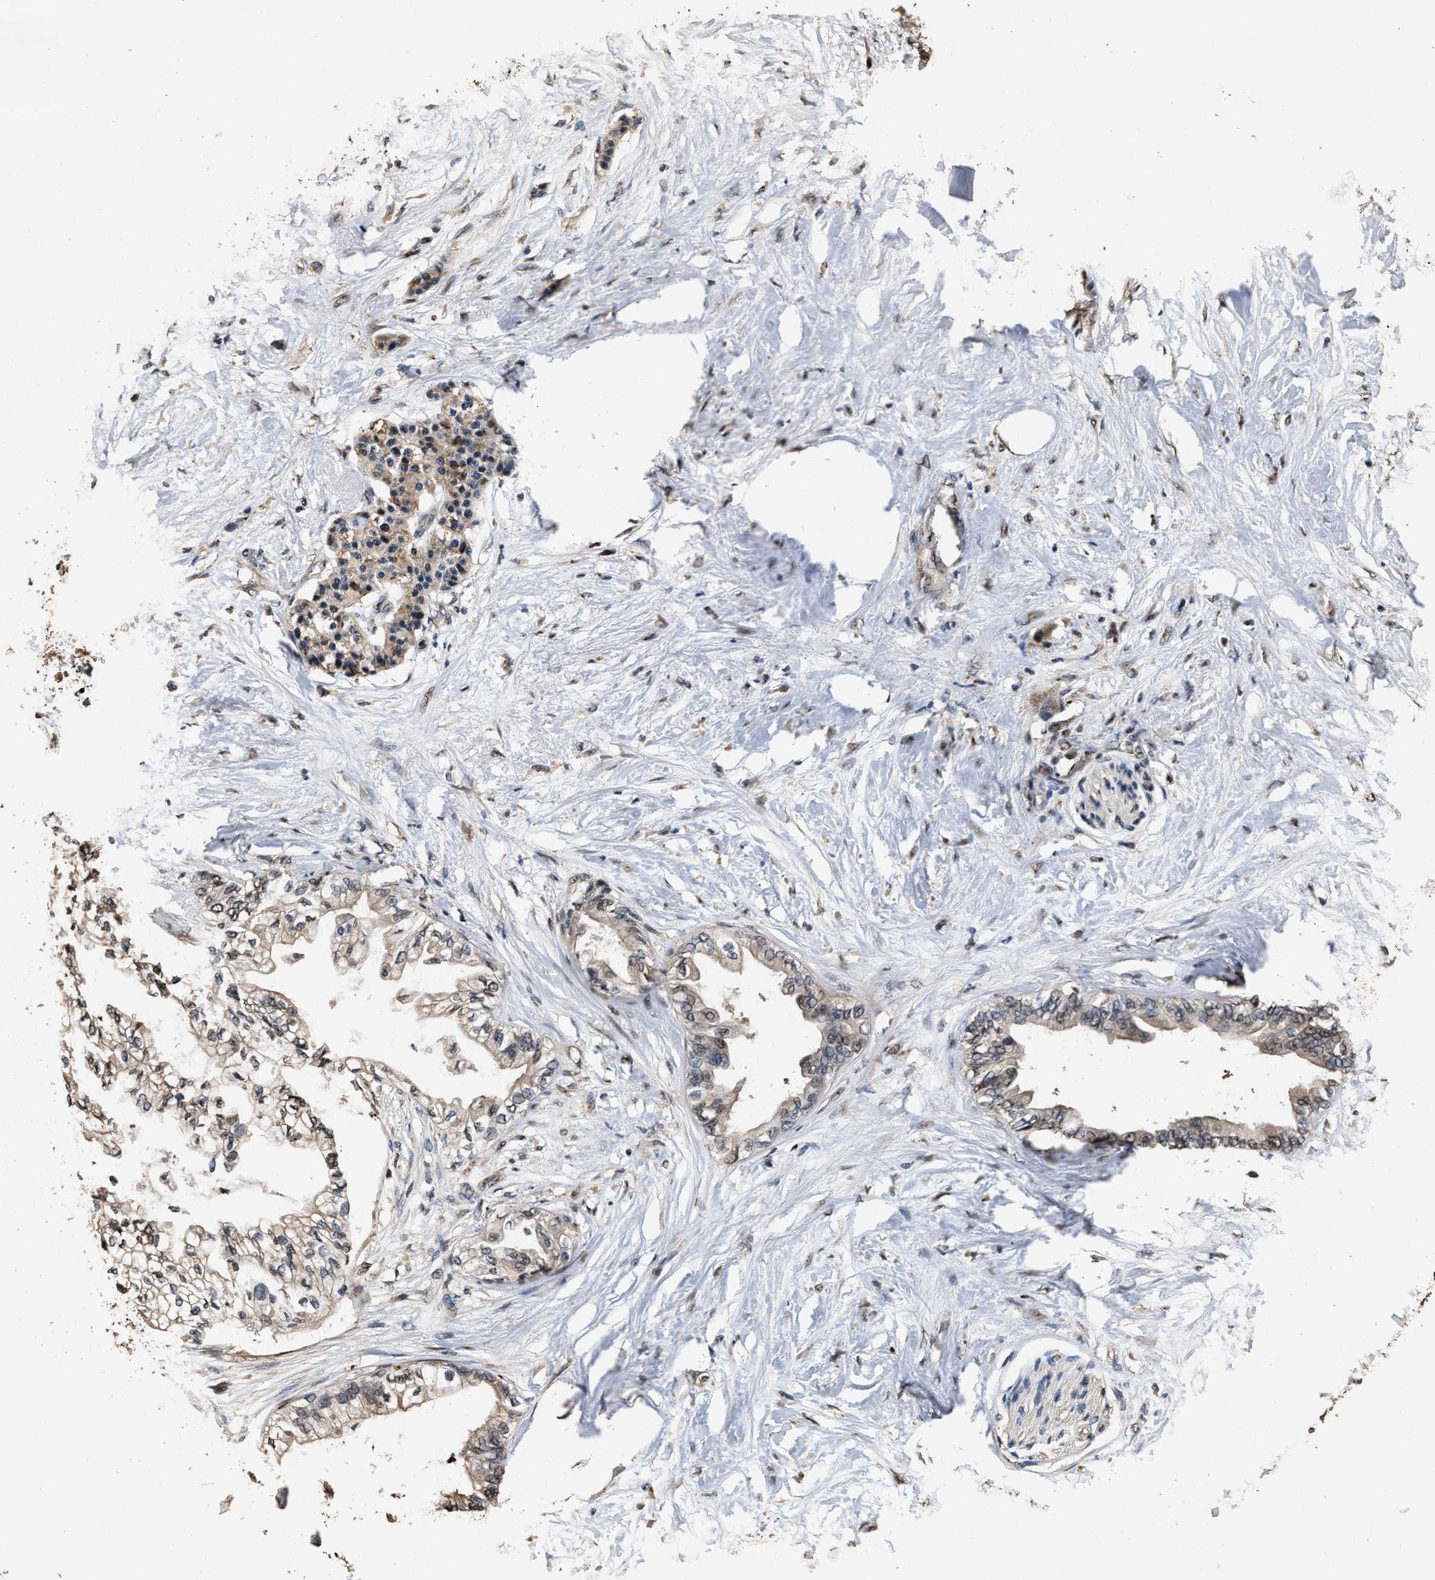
{"staining": {"intensity": "weak", "quantity": ">75%", "location": "cytoplasmic/membranous,nuclear"}, "tissue": "pancreatic cancer", "cell_type": "Tumor cells", "image_type": "cancer", "snomed": [{"axis": "morphology", "description": "Normal tissue, NOS"}, {"axis": "morphology", "description": "Adenocarcinoma, NOS"}, {"axis": "topography", "description": "Pancreas"}, {"axis": "topography", "description": "Duodenum"}], "caption": "This photomicrograph displays immunohistochemistry (IHC) staining of pancreatic adenocarcinoma, with low weak cytoplasmic/membranous and nuclear expression in approximately >75% of tumor cells.", "gene": "TPST2", "patient": {"sex": "female", "age": 60}}